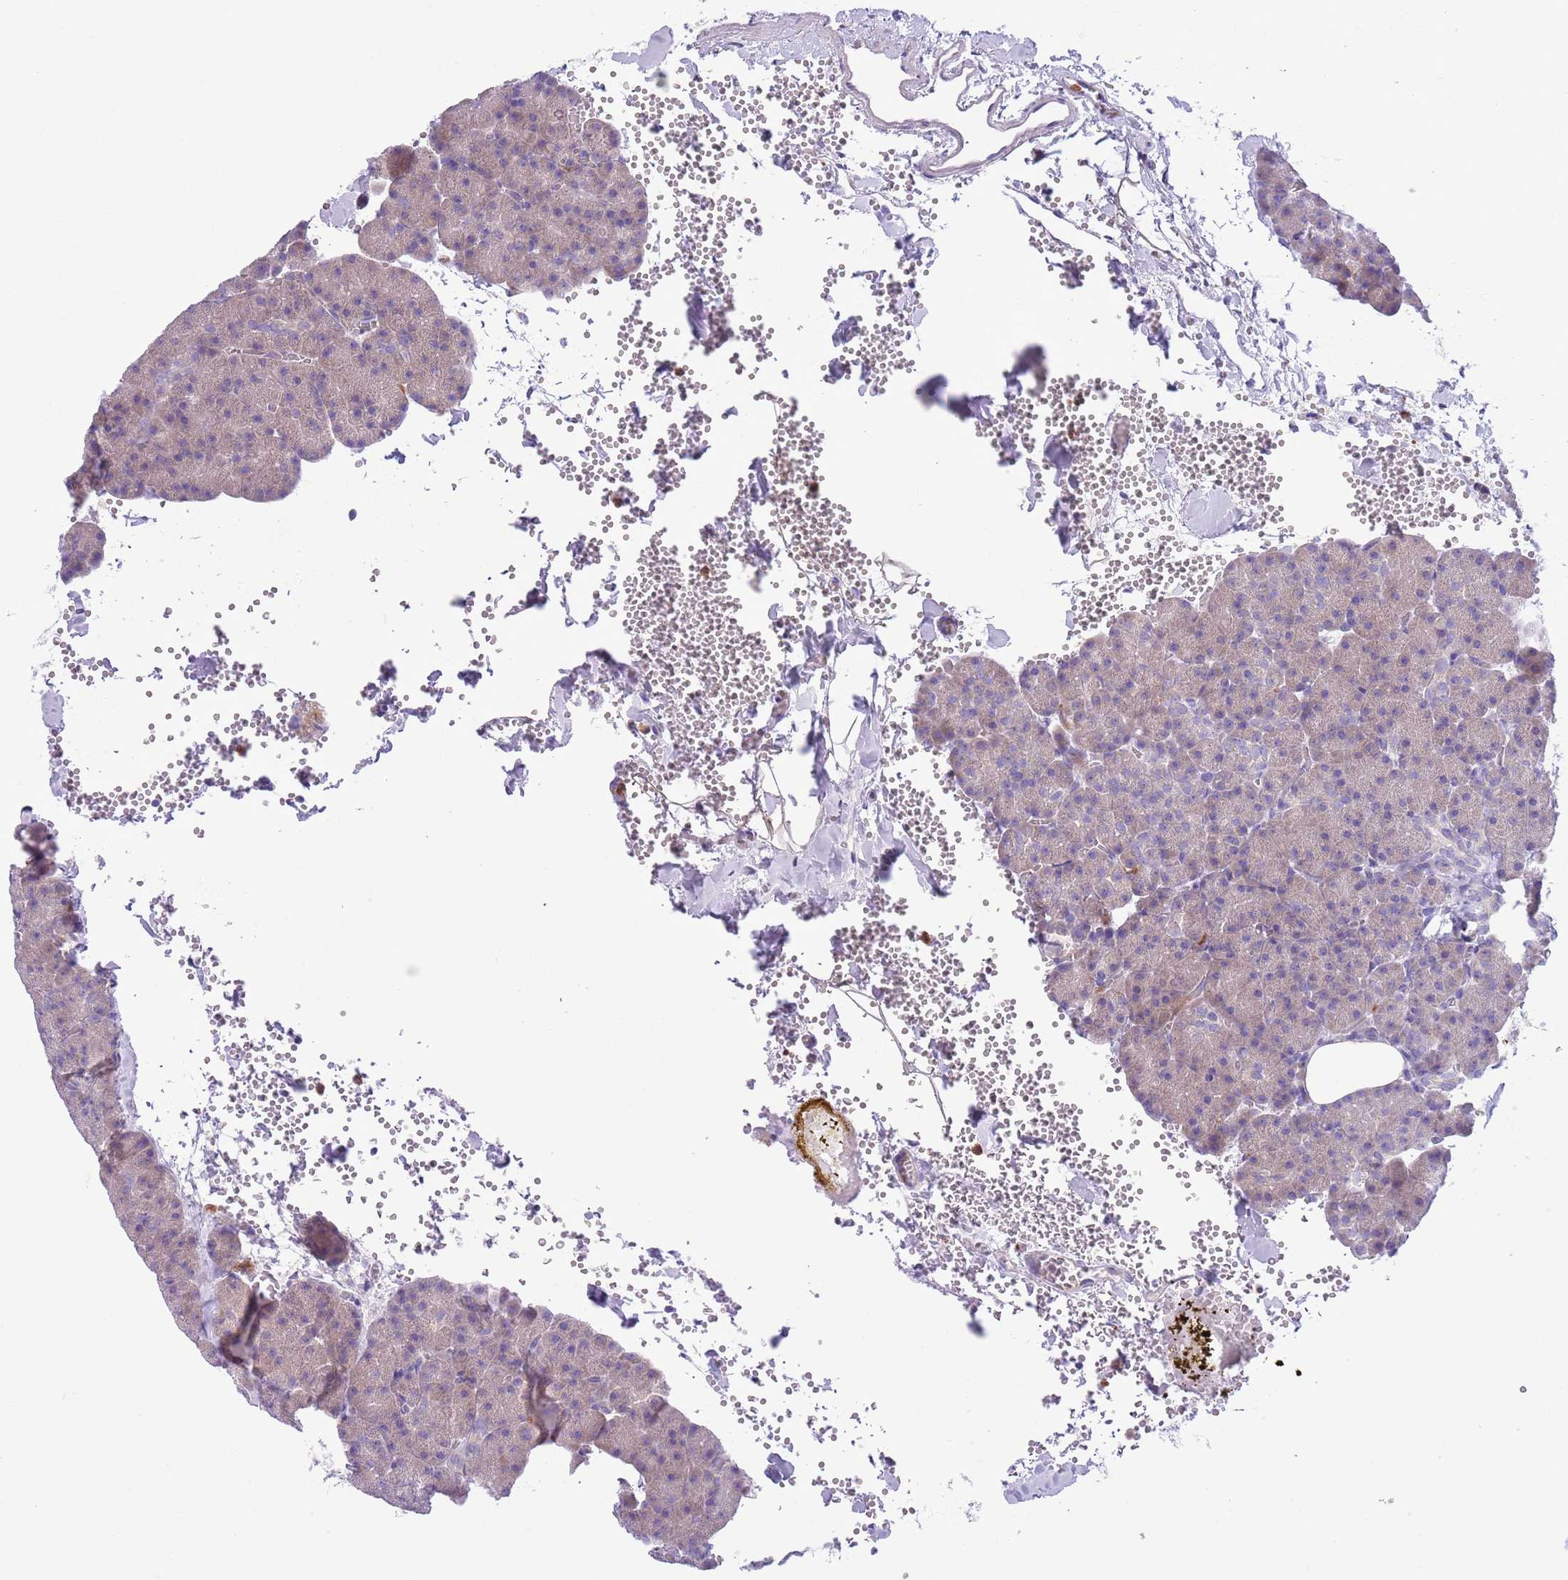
{"staining": {"intensity": "weak", "quantity": "<25%", "location": "cytoplasmic/membranous"}, "tissue": "pancreas", "cell_type": "Exocrine glandular cells", "image_type": "normal", "snomed": [{"axis": "morphology", "description": "Normal tissue, NOS"}, {"axis": "morphology", "description": "Carcinoid, malignant, NOS"}, {"axis": "topography", "description": "Pancreas"}], "caption": "High magnification brightfield microscopy of benign pancreas stained with DAB (3,3'-diaminobenzidine) (brown) and counterstained with hematoxylin (blue): exocrine glandular cells show no significant expression. Brightfield microscopy of IHC stained with DAB (brown) and hematoxylin (blue), captured at high magnification.", "gene": "OR6M1", "patient": {"sex": "female", "age": 35}}